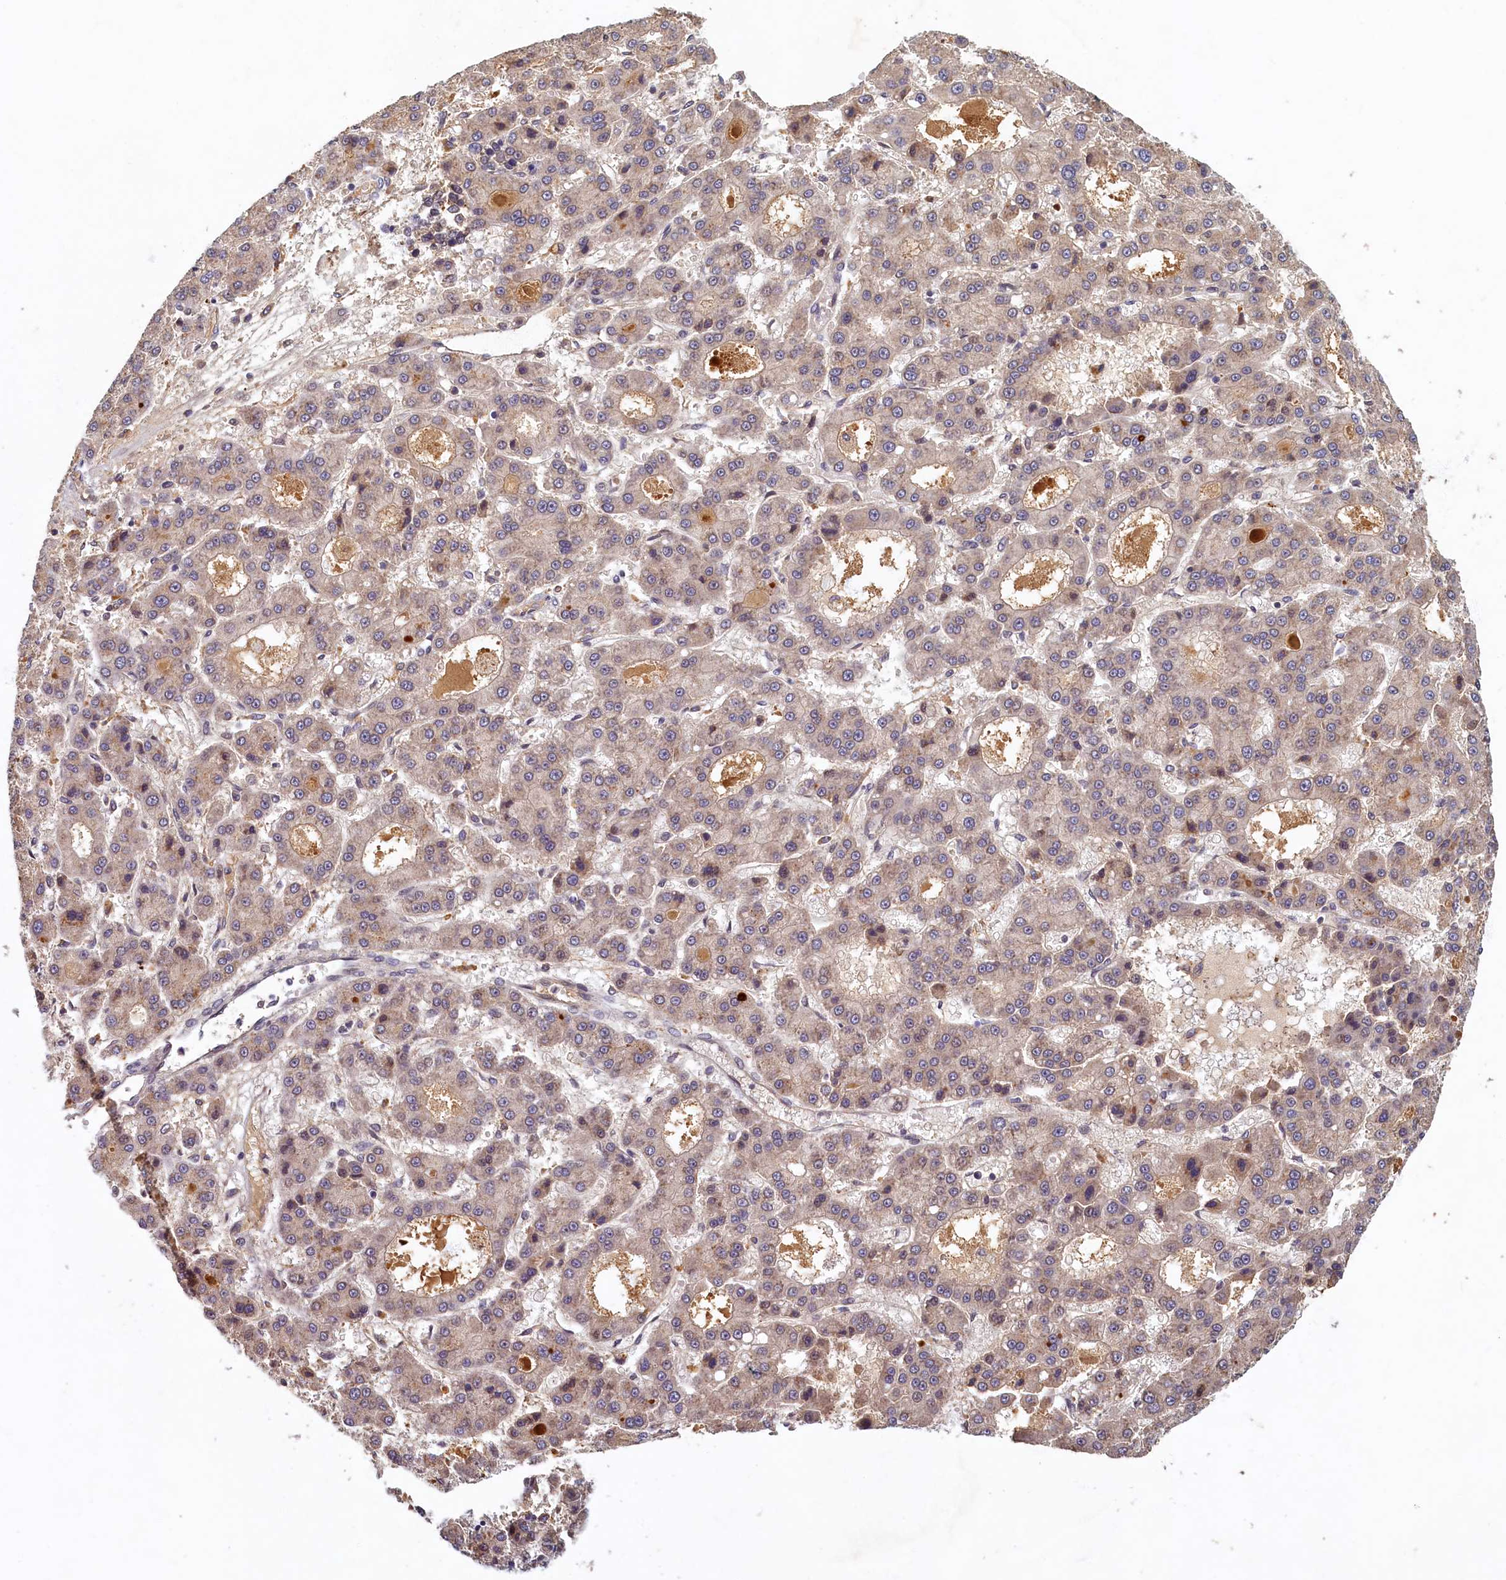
{"staining": {"intensity": "weak", "quantity": "<25%", "location": "cytoplasmic/membranous"}, "tissue": "liver cancer", "cell_type": "Tumor cells", "image_type": "cancer", "snomed": [{"axis": "morphology", "description": "Carcinoma, Hepatocellular, NOS"}, {"axis": "topography", "description": "Liver"}], "caption": "This image is of hepatocellular carcinoma (liver) stained with immunohistochemistry (IHC) to label a protein in brown with the nuclei are counter-stained blue. There is no staining in tumor cells.", "gene": "LCMT2", "patient": {"sex": "male", "age": 70}}